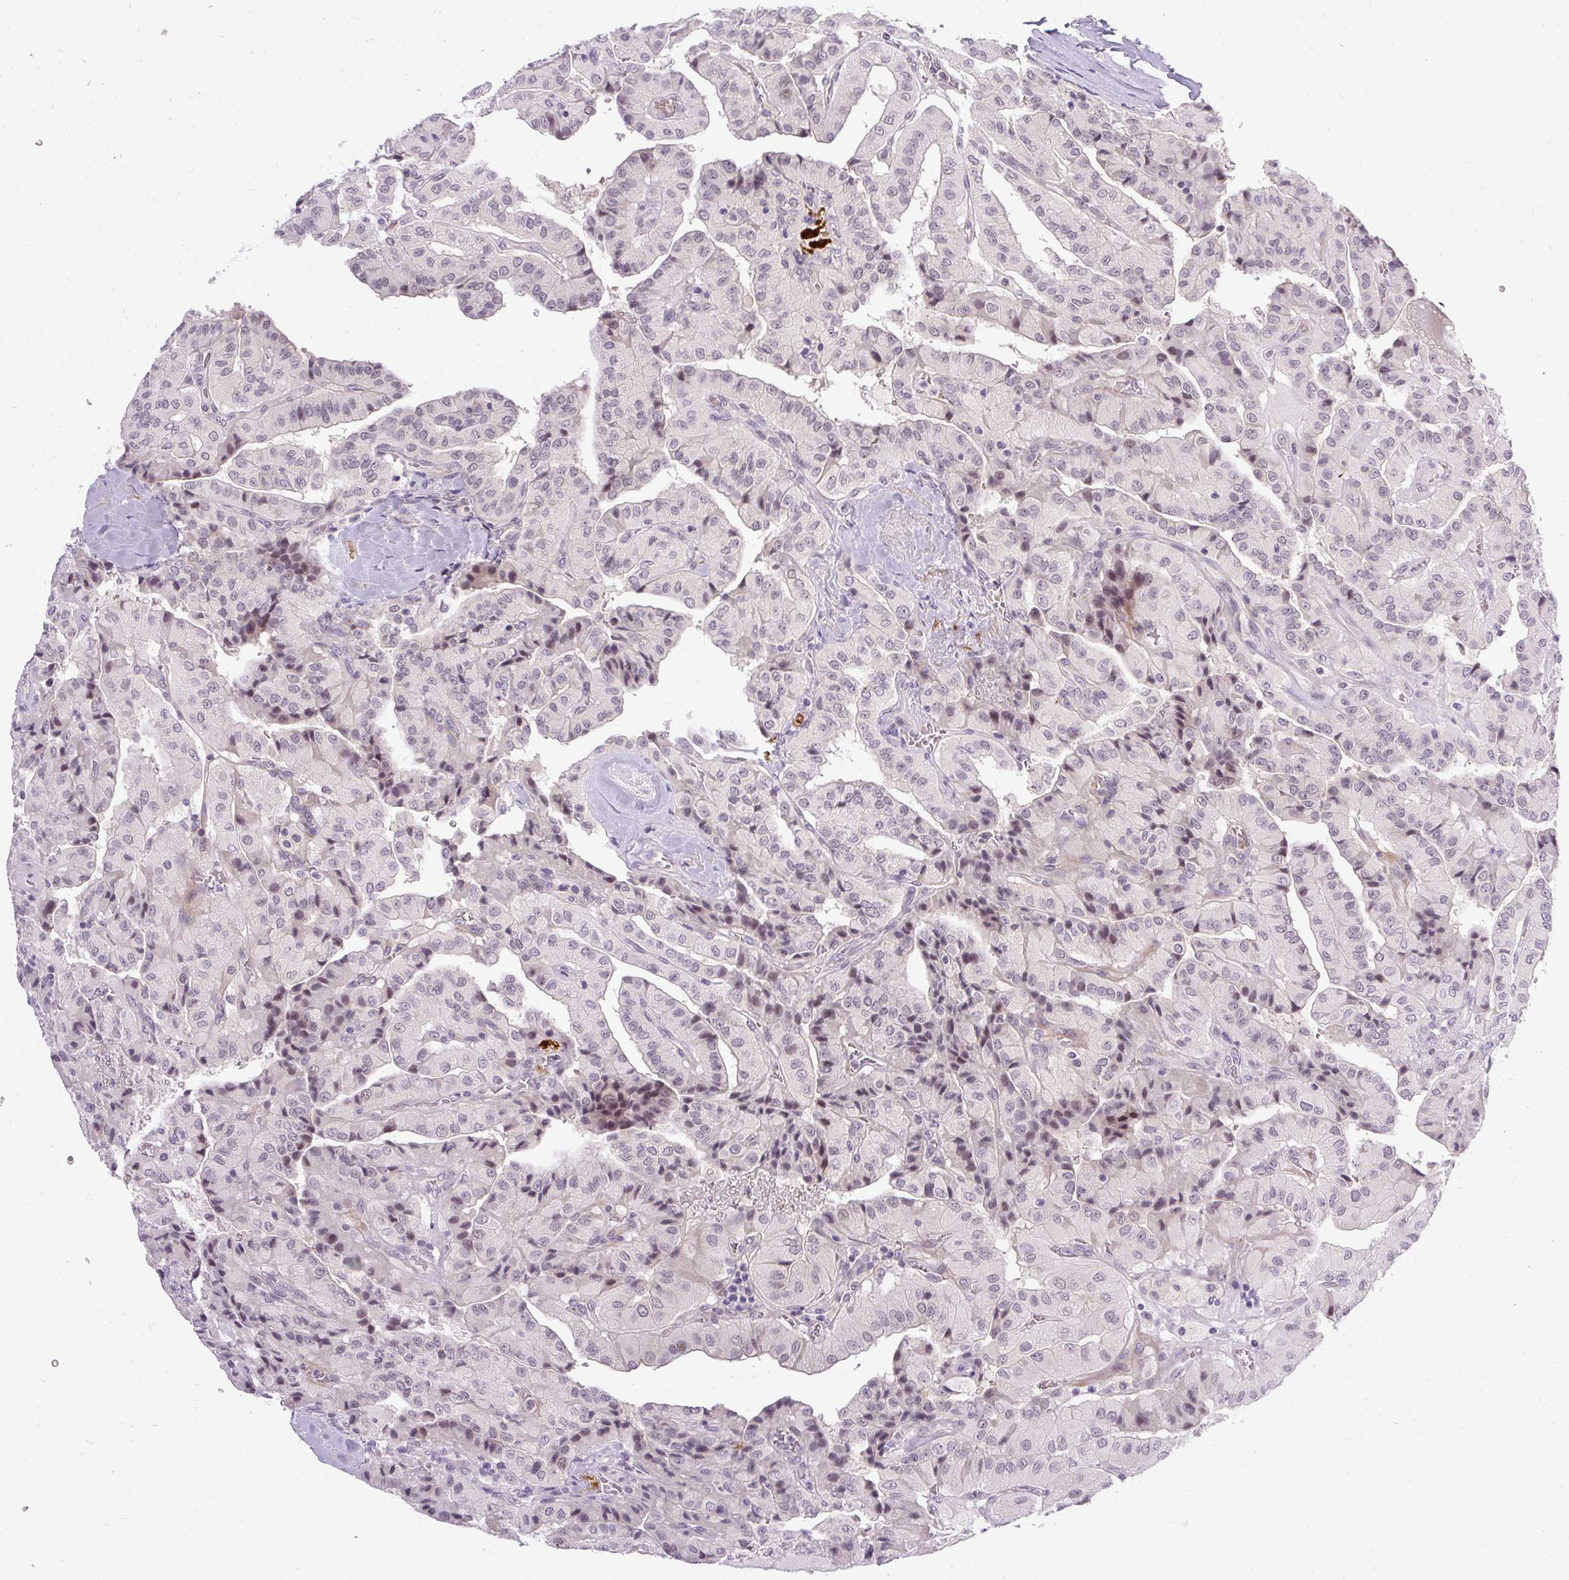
{"staining": {"intensity": "weak", "quantity": "25%-75%", "location": "nuclear"}, "tissue": "thyroid cancer", "cell_type": "Tumor cells", "image_type": "cancer", "snomed": [{"axis": "morphology", "description": "Normal tissue, NOS"}, {"axis": "morphology", "description": "Papillary adenocarcinoma, NOS"}, {"axis": "topography", "description": "Thyroid gland"}], "caption": "A low amount of weak nuclear positivity is appreciated in approximately 25%-75% of tumor cells in thyroid cancer (papillary adenocarcinoma) tissue.", "gene": "FAM117B", "patient": {"sex": "female", "age": 59}}